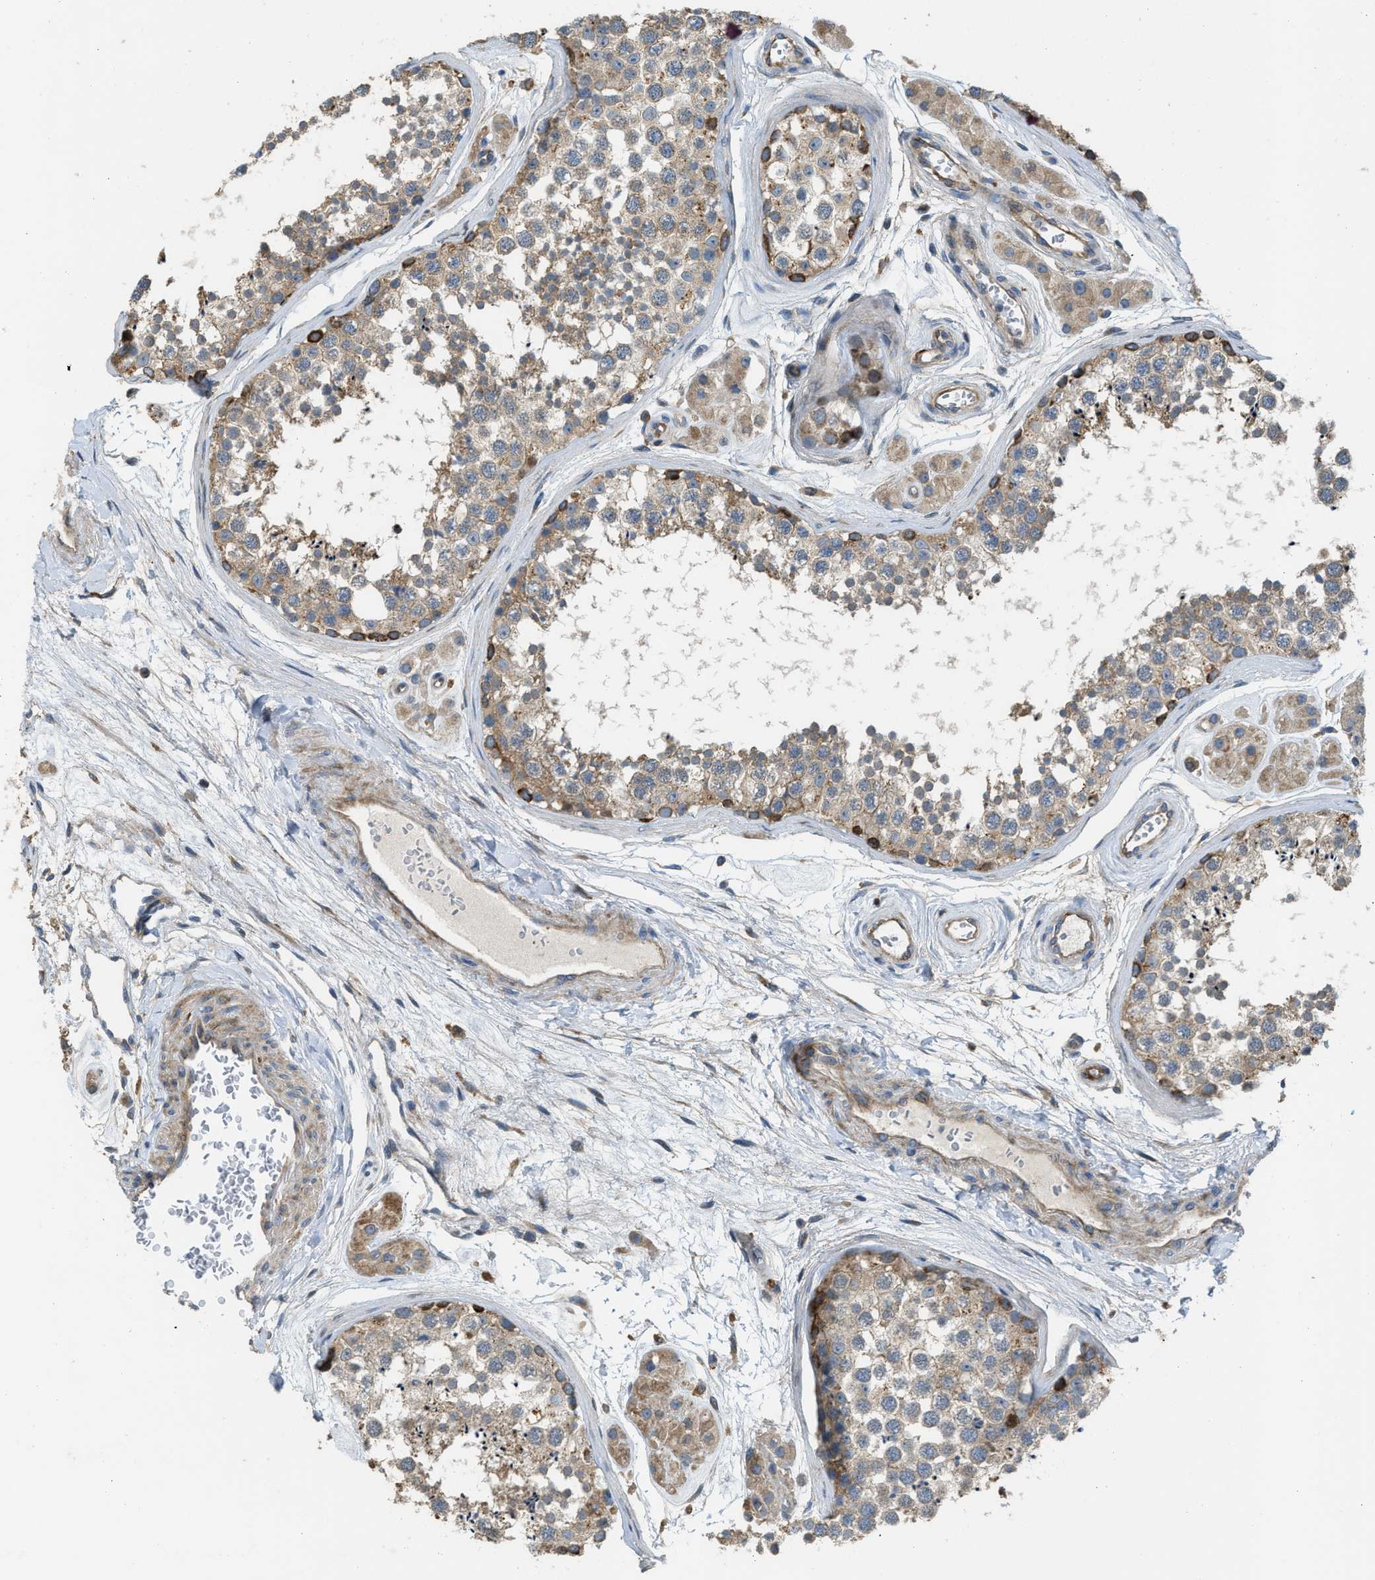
{"staining": {"intensity": "moderate", "quantity": "25%-75%", "location": "cytoplasmic/membranous"}, "tissue": "testis", "cell_type": "Cells in seminiferous ducts", "image_type": "normal", "snomed": [{"axis": "morphology", "description": "Normal tissue, NOS"}, {"axis": "topography", "description": "Testis"}], "caption": "Testis stained with immunohistochemistry shows moderate cytoplasmic/membranous staining in about 25%-75% of cells in seminiferous ducts.", "gene": "TMEM68", "patient": {"sex": "male", "age": 56}}